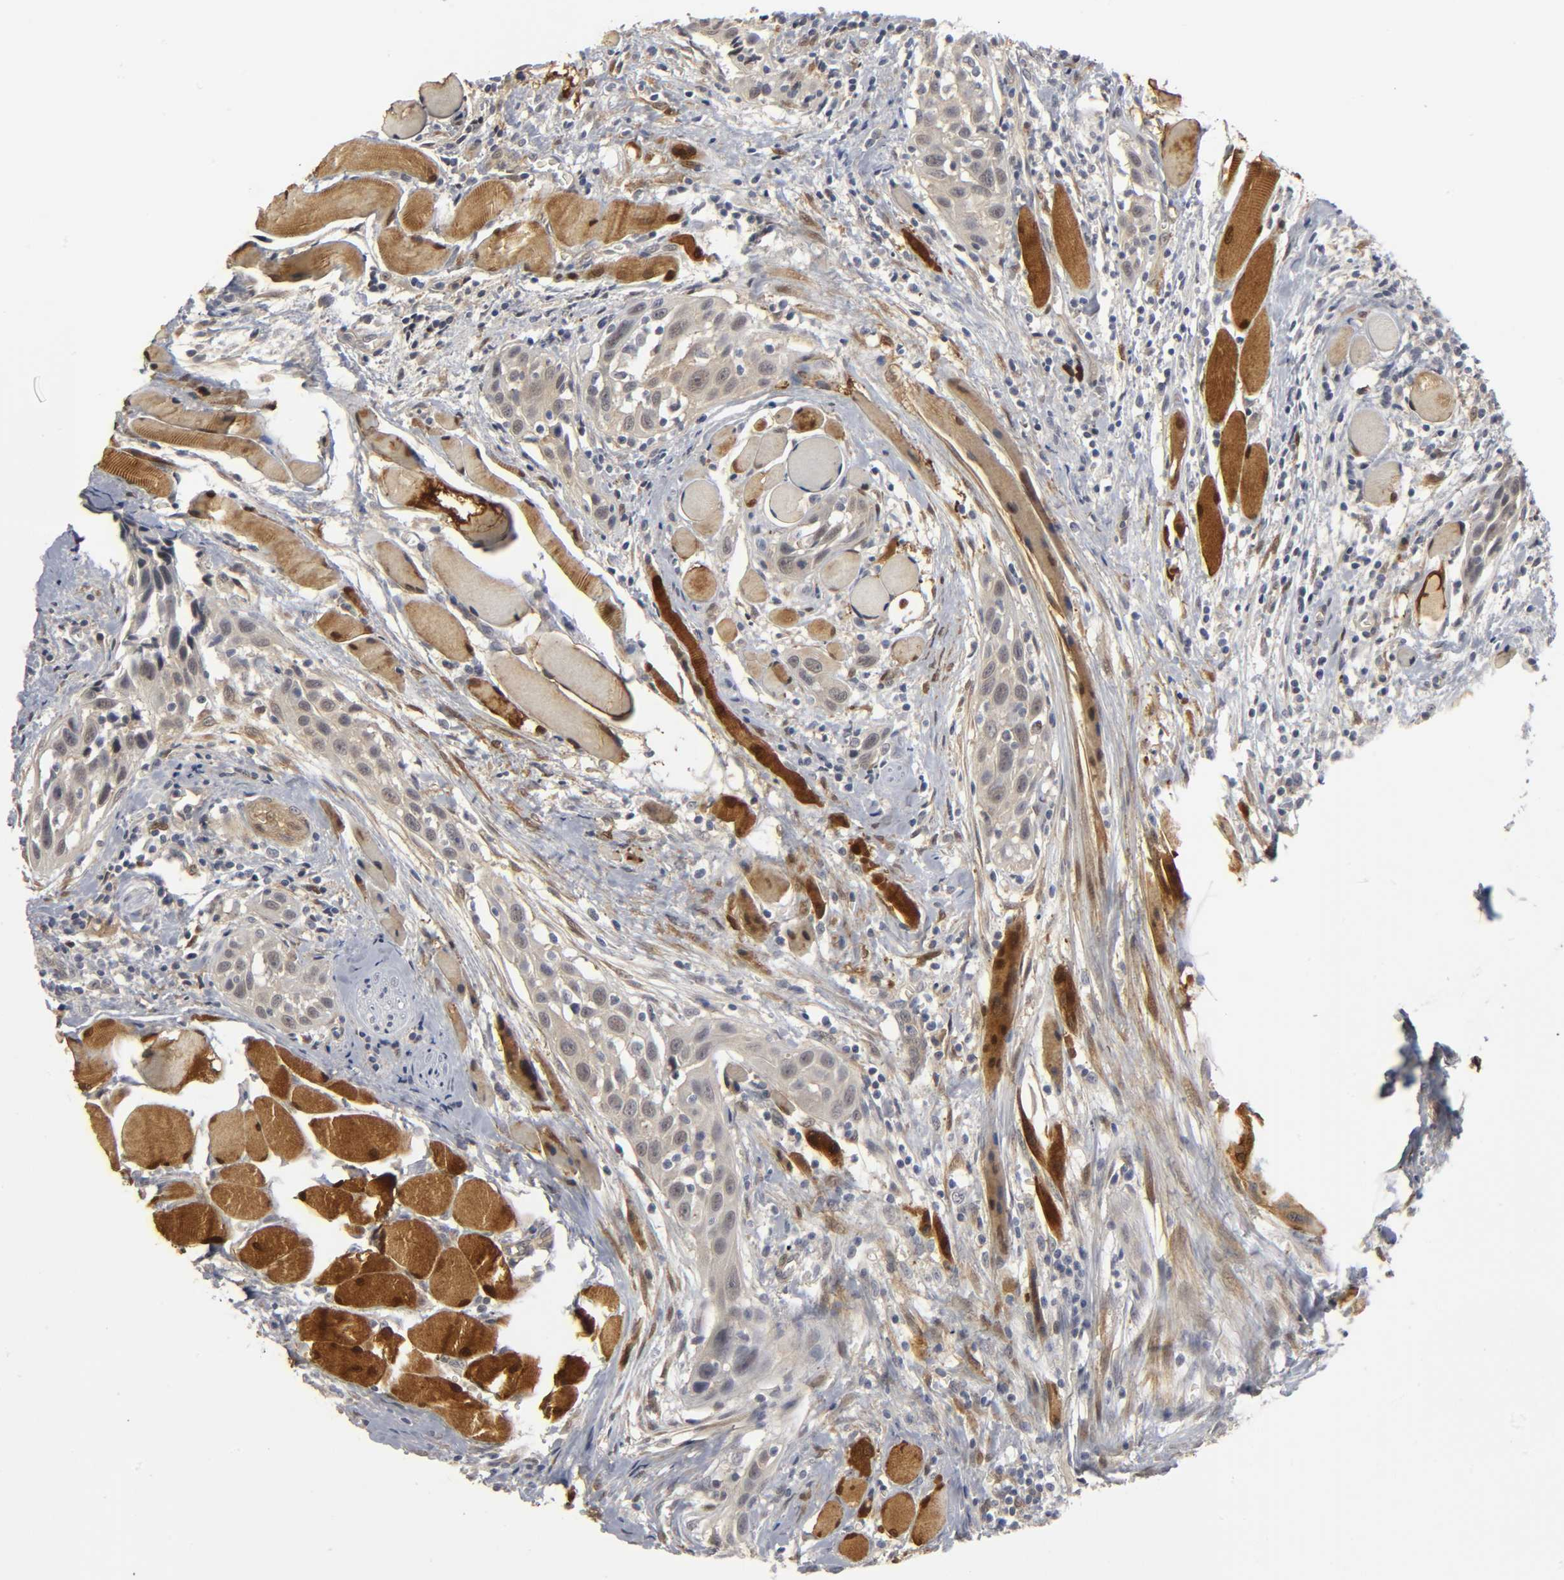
{"staining": {"intensity": "negative", "quantity": "none", "location": "none"}, "tissue": "head and neck cancer", "cell_type": "Tumor cells", "image_type": "cancer", "snomed": [{"axis": "morphology", "description": "Squamous cell carcinoma, NOS"}, {"axis": "topography", "description": "Oral tissue"}, {"axis": "topography", "description": "Head-Neck"}], "caption": "This is an IHC image of human head and neck cancer. There is no staining in tumor cells.", "gene": "PDLIM3", "patient": {"sex": "female", "age": 50}}